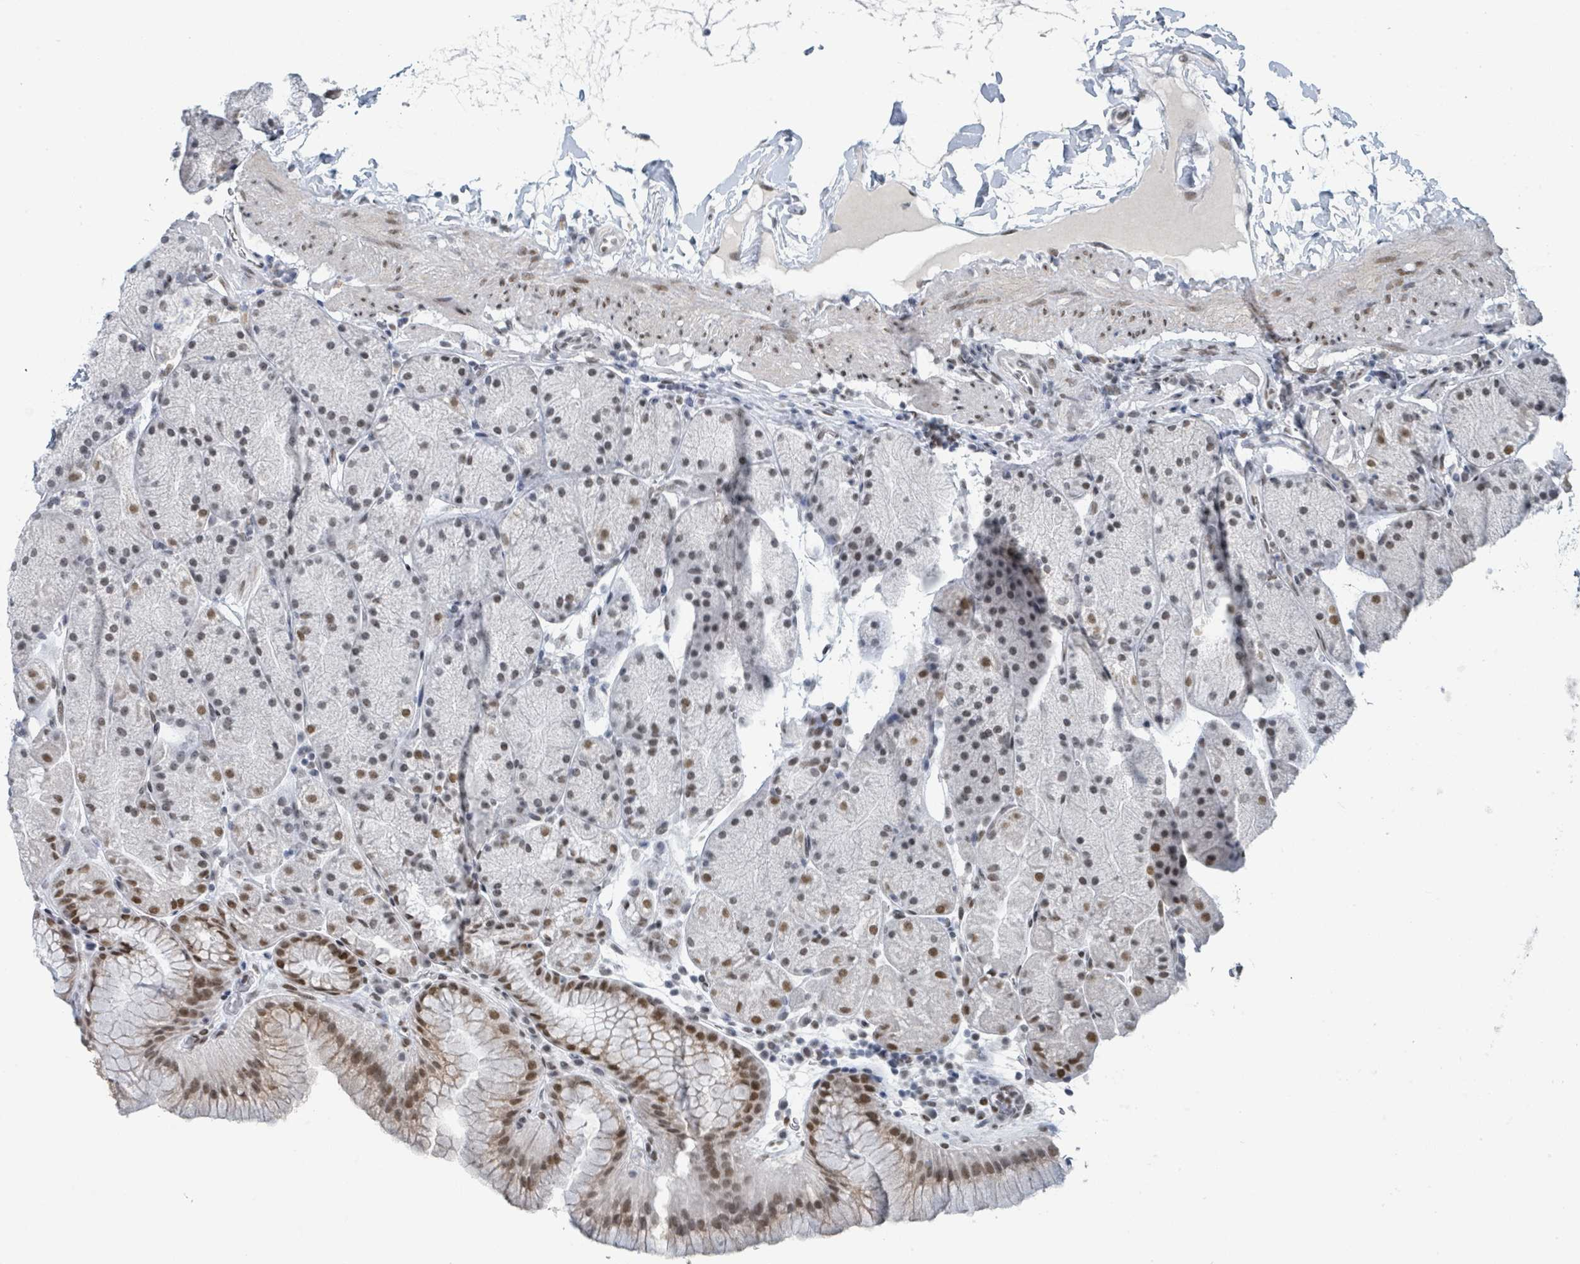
{"staining": {"intensity": "moderate", "quantity": ">75%", "location": "nuclear"}, "tissue": "stomach", "cell_type": "Glandular cells", "image_type": "normal", "snomed": [{"axis": "morphology", "description": "Normal tissue, NOS"}, {"axis": "topography", "description": "Stomach, upper"}, {"axis": "topography", "description": "Stomach, lower"}], "caption": "Protein expression by immunohistochemistry (IHC) demonstrates moderate nuclear positivity in approximately >75% of glandular cells in benign stomach.", "gene": "EHMT2", "patient": {"sex": "male", "age": 67}}